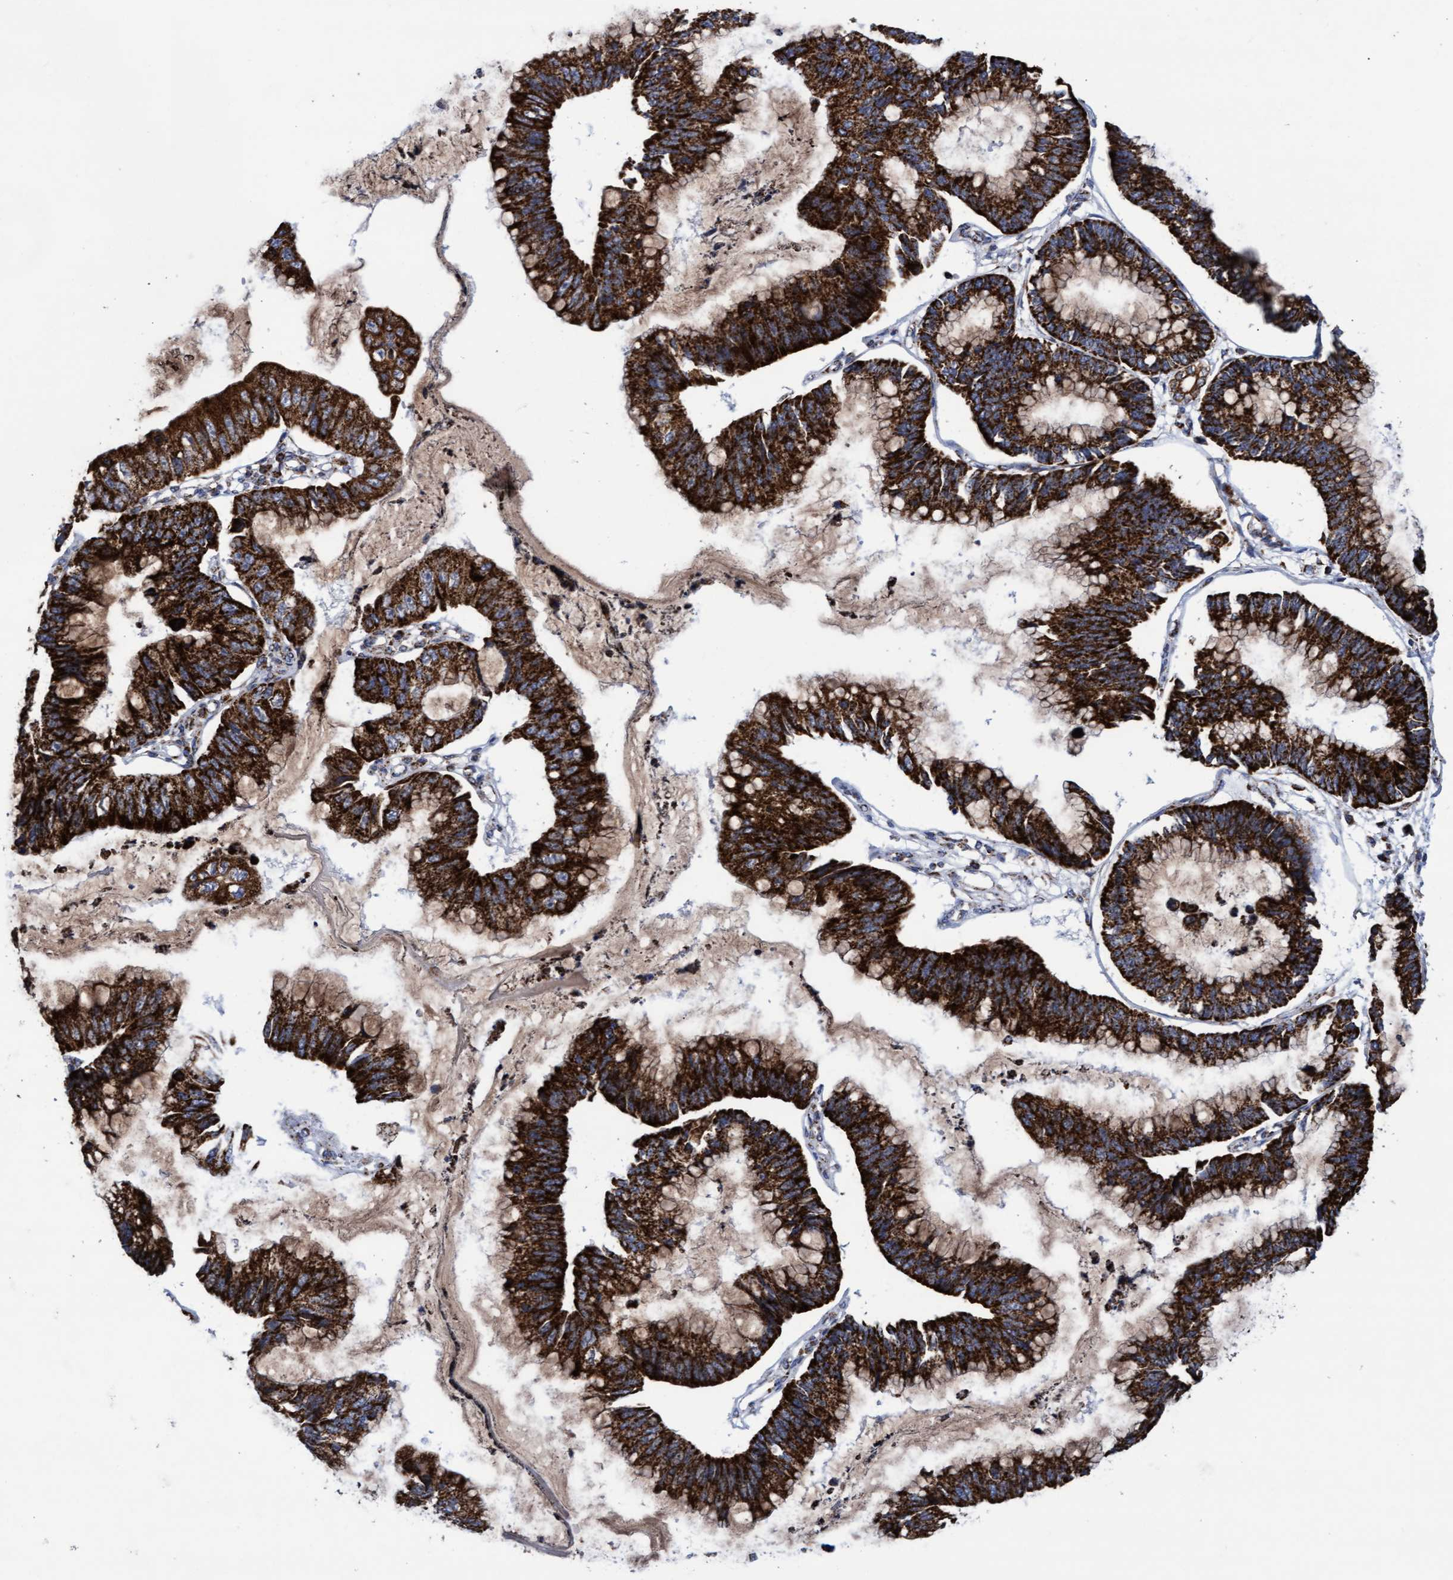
{"staining": {"intensity": "strong", "quantity": ">75%", "location": "cytoplasmic/membranous"}, "tissue": "stomach cancer", "cell_type": "Tumor cells", "image_type": "cancer", "snomed": [{"axis": "morphology", "description": "Adenocarcinoma, NOS"}, {"axis": "topography", "description": "Stomach"}], "caption": "Protein expression by immunohistochemistry (IHC) displays strong cytoplasmic/membranous staining in about >75% of tumor cells in stomach adenocarcinoma. (Stains: DAB in brown, nuclei in blue, Microscopy: brightfield microscopy at high magnification).", "gene": "MRPL38", "patient": {"sex": "male", "age": 59}}